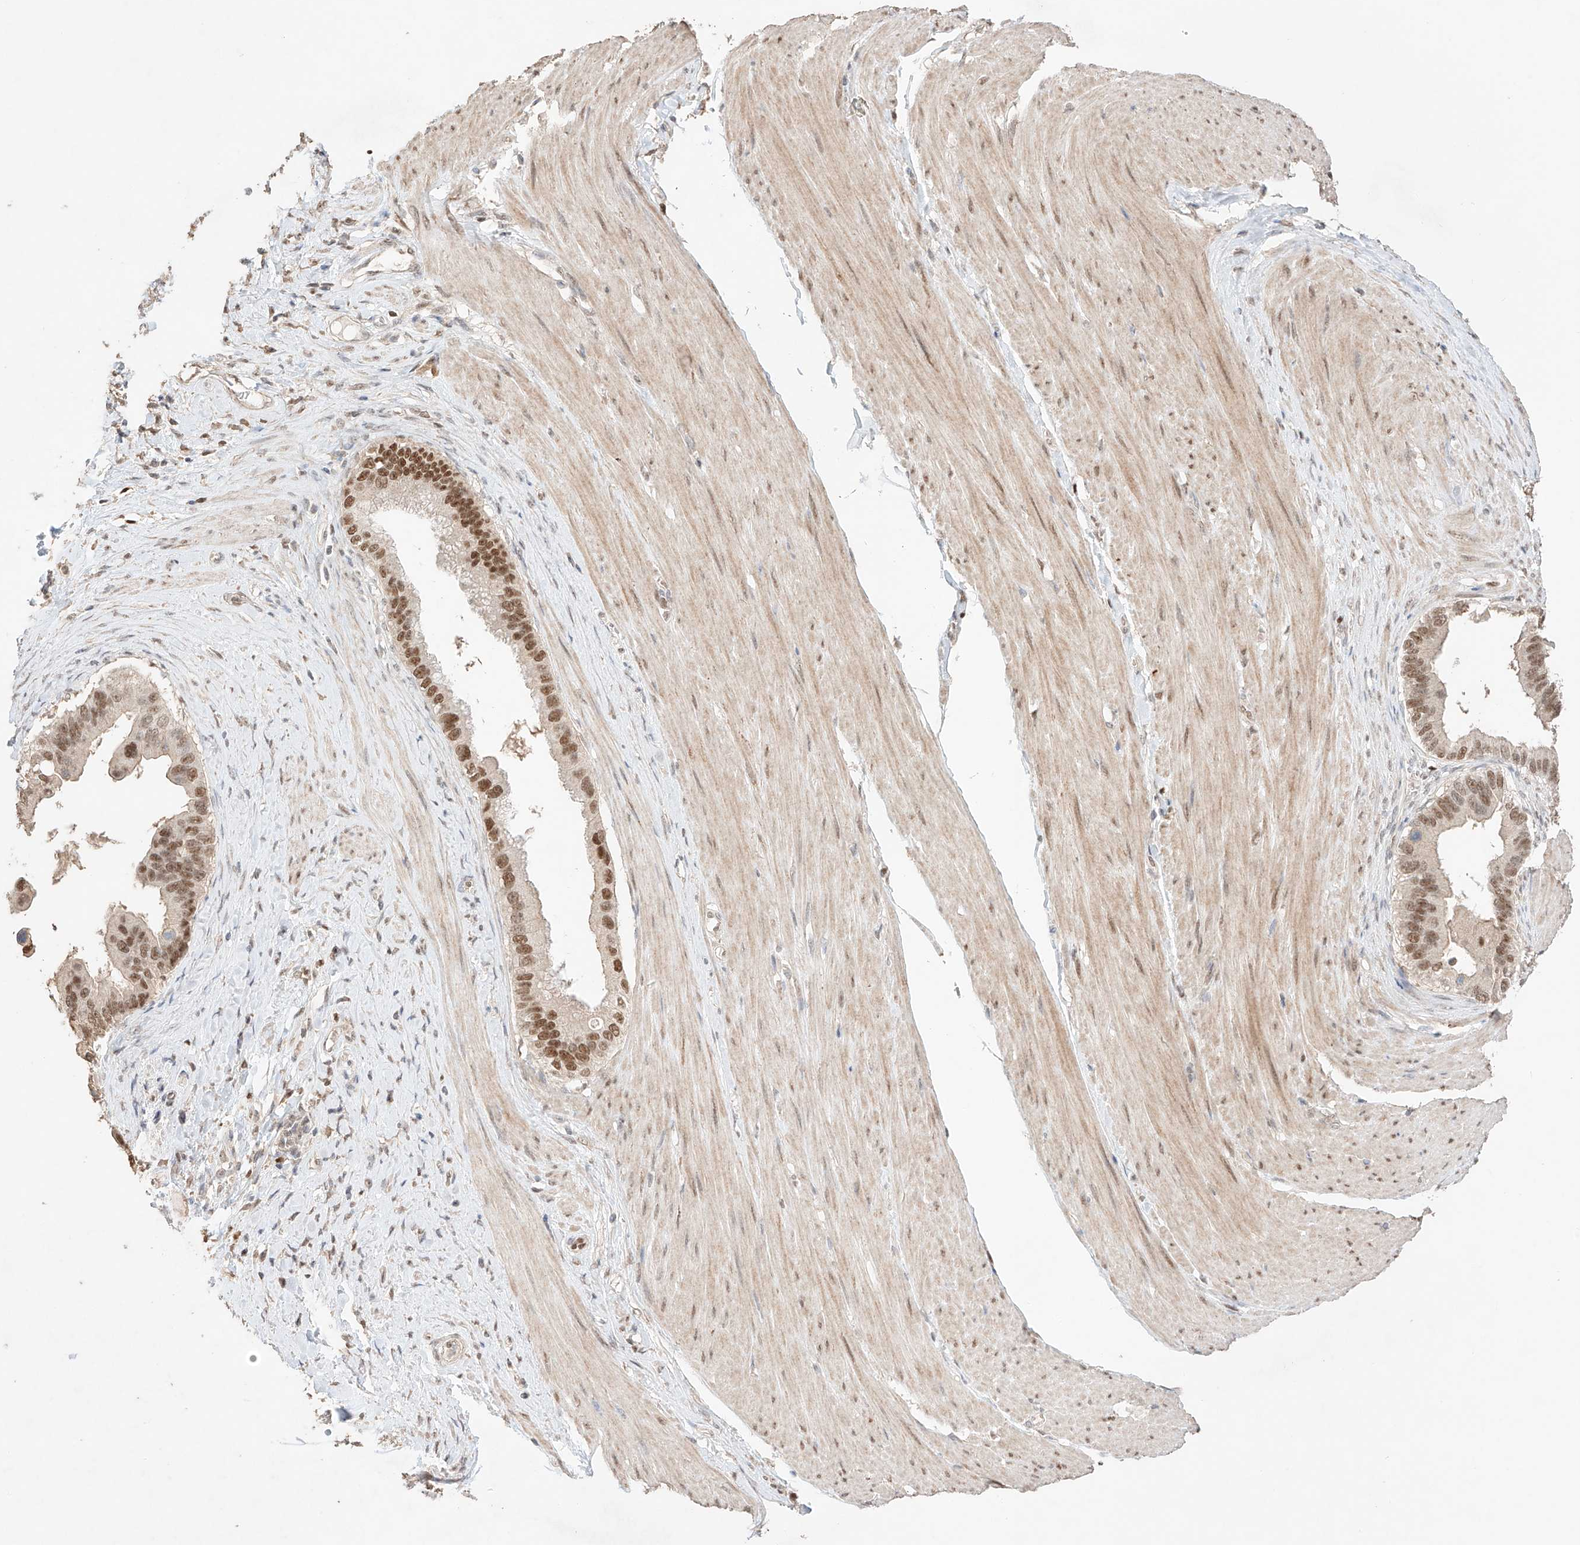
{"staining": {"intensity": "strong", "quantity": "25%-75%", "location": "nuclear"}, "tissue": "pancreatic cancer", "cell_type": "Tumor cells", "image_type": "cancer", "snomed": [{"axis": "morphology", "description": "Adenocarcinoma, NOS"}, {"axis": "topography", "description": "Pancreas"}], "caption": "Tumor cells reveal high levels of strong nuclear positivity in approximately 25%-75% of cells in pancreatic cancer (adenocarcinoma). (DAB (3,3'-diaminobenzidine) IHC, brown staining for protein, blue staining for nuclei).", "gene": "APIP", "patient": {"sex": "female", "age": 56}}